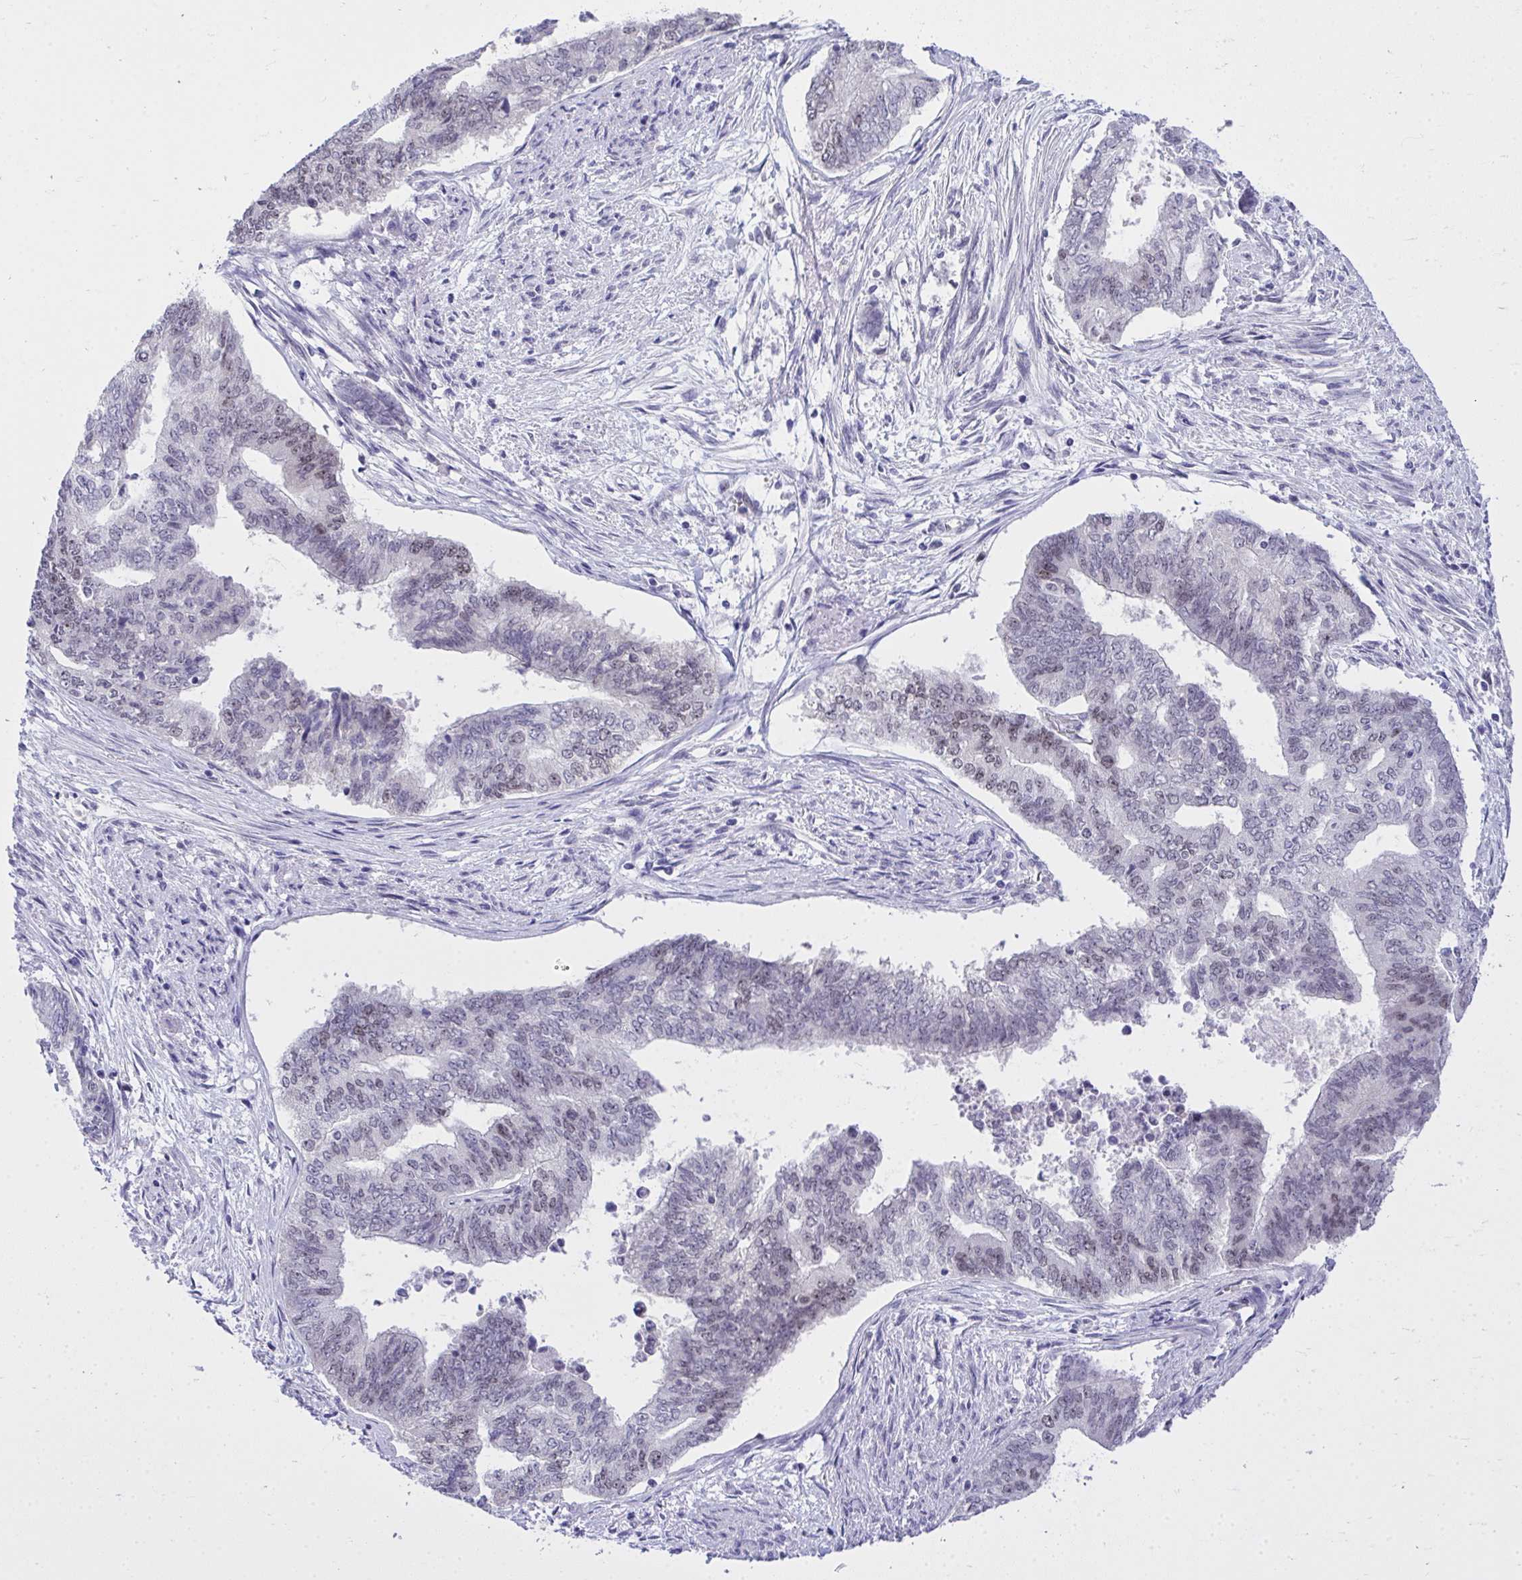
{"staining": {"intensity": "negative", "quantity": "none", "location": "none"}, "tissue": "endometrial cancer", "cell_type": "Tumor cells", "image_type": "cancer", "snomed": [{"axis": "morphology", "description": "Adenocarcinoma, NOS"}, {"axis": "topography", "description": "Endometrium"}], "caption": "An image of human endometrial cancer (adenocarcinoma) is negative for staining in tumor cells. The staining was performed using DAB to visualize the protein expression in brown, while the nuclei were stained in blue with hematoxylin (Magnification: 20x).", "gene": "TEAD4", "patient": {"sex": "female", "age": 65}}